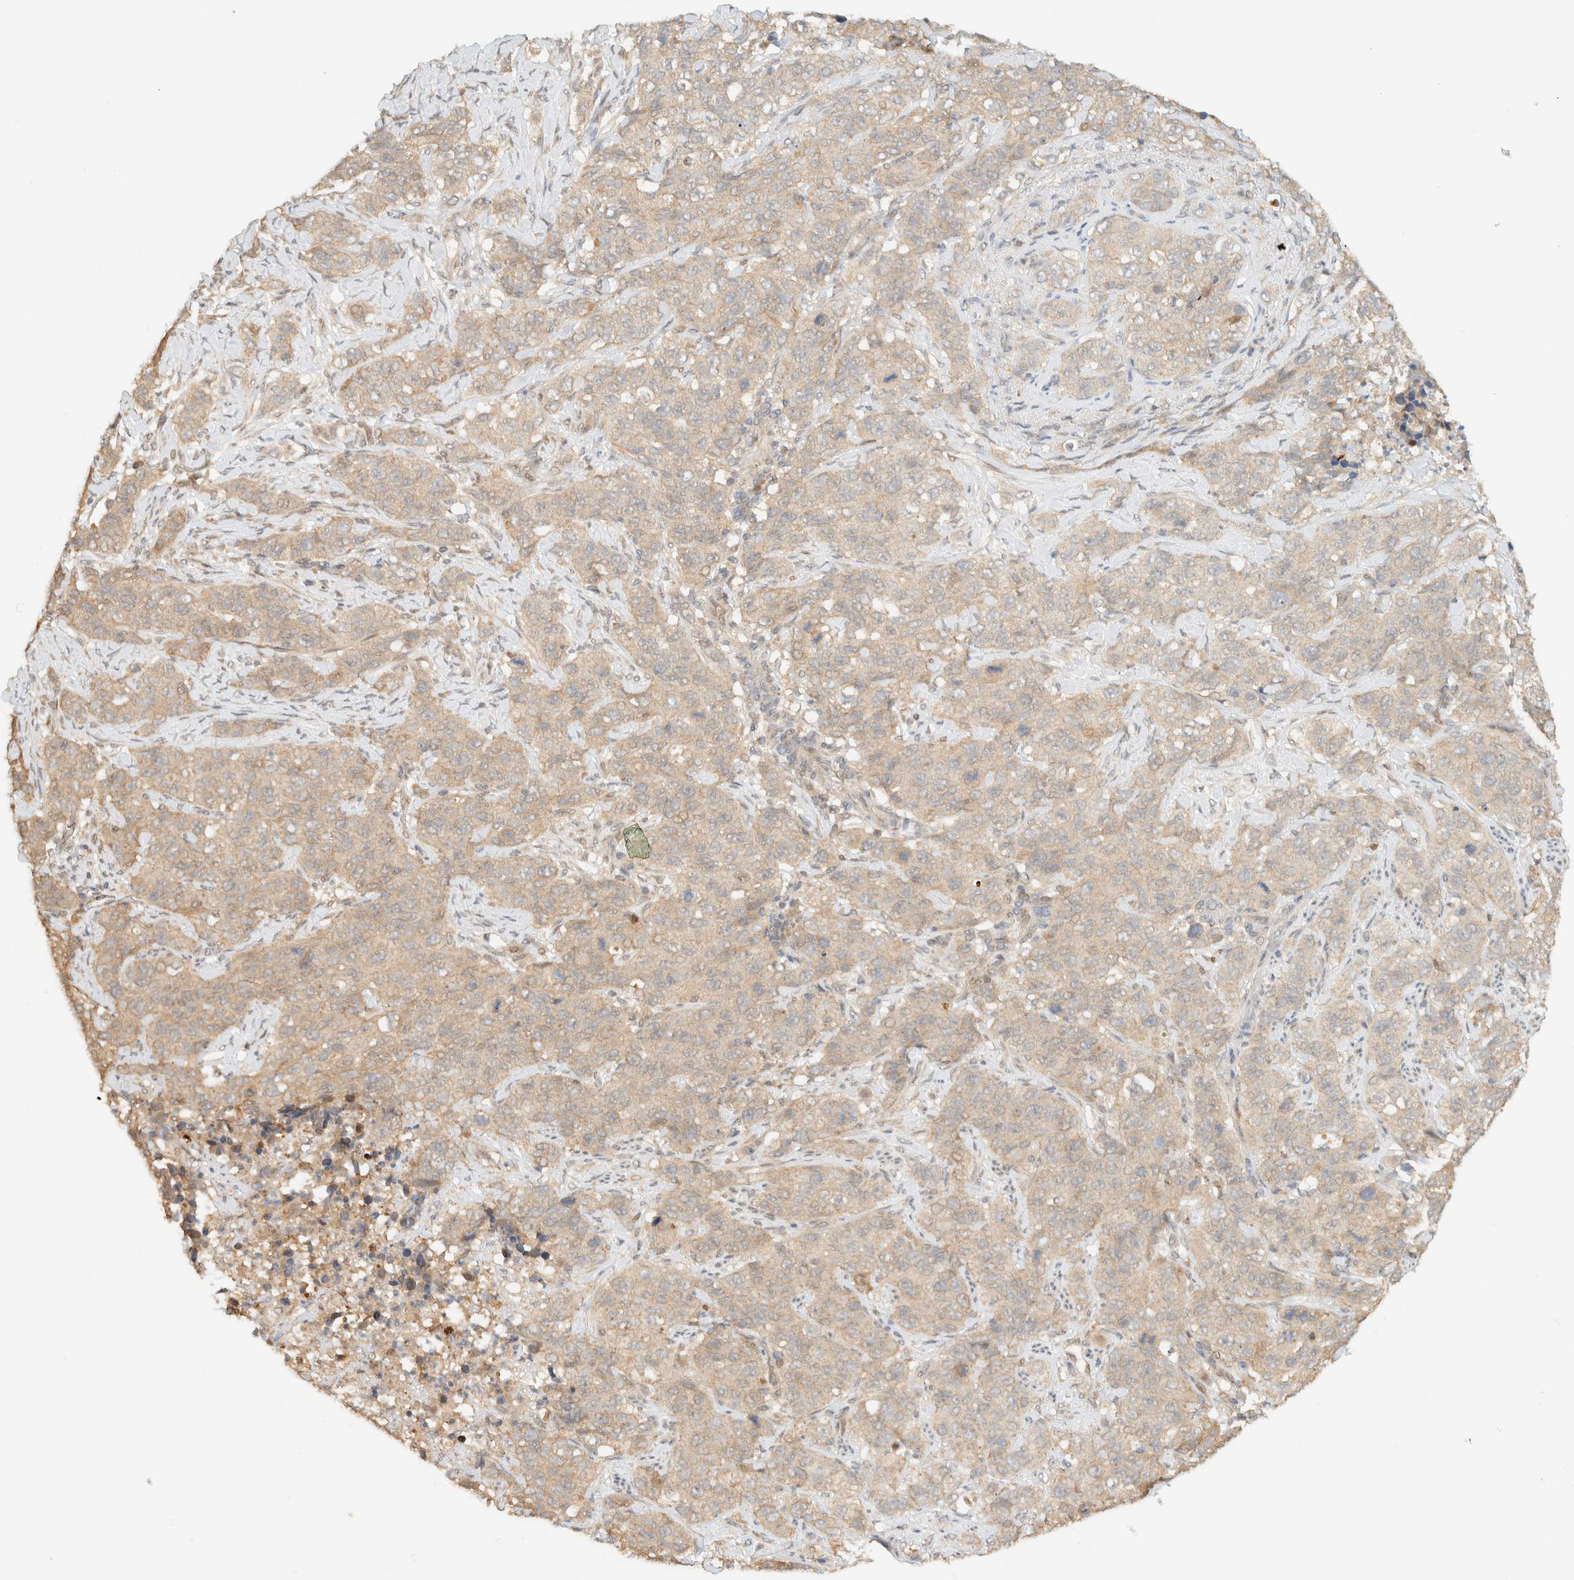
{"staining": {"intensity": "weak", "quantity": ">75%", "location": "cytoplasmic/membranous"}, "tissue": "stomach cancer", "cell_type": "Tumor cells", "image_type": "cancer", "snomed": [{"axis": "morphology", "description": "Adenocarcinoma, NOS"}, {"axis": "topography", "description": "Stomach"}], "caption": "IHC image of neoplastic tissue: adenocarcinoma (stomach) stained using immunohistochemistry (IHC) shows low levels of weak protein expression localized specifically in the cytoplasmic/membranous of tumor cells, appearing as a cytoplasmic/membranous brown color.", "gene": "ZBTB34", "patient": {"sex": "male", "age": 48}}